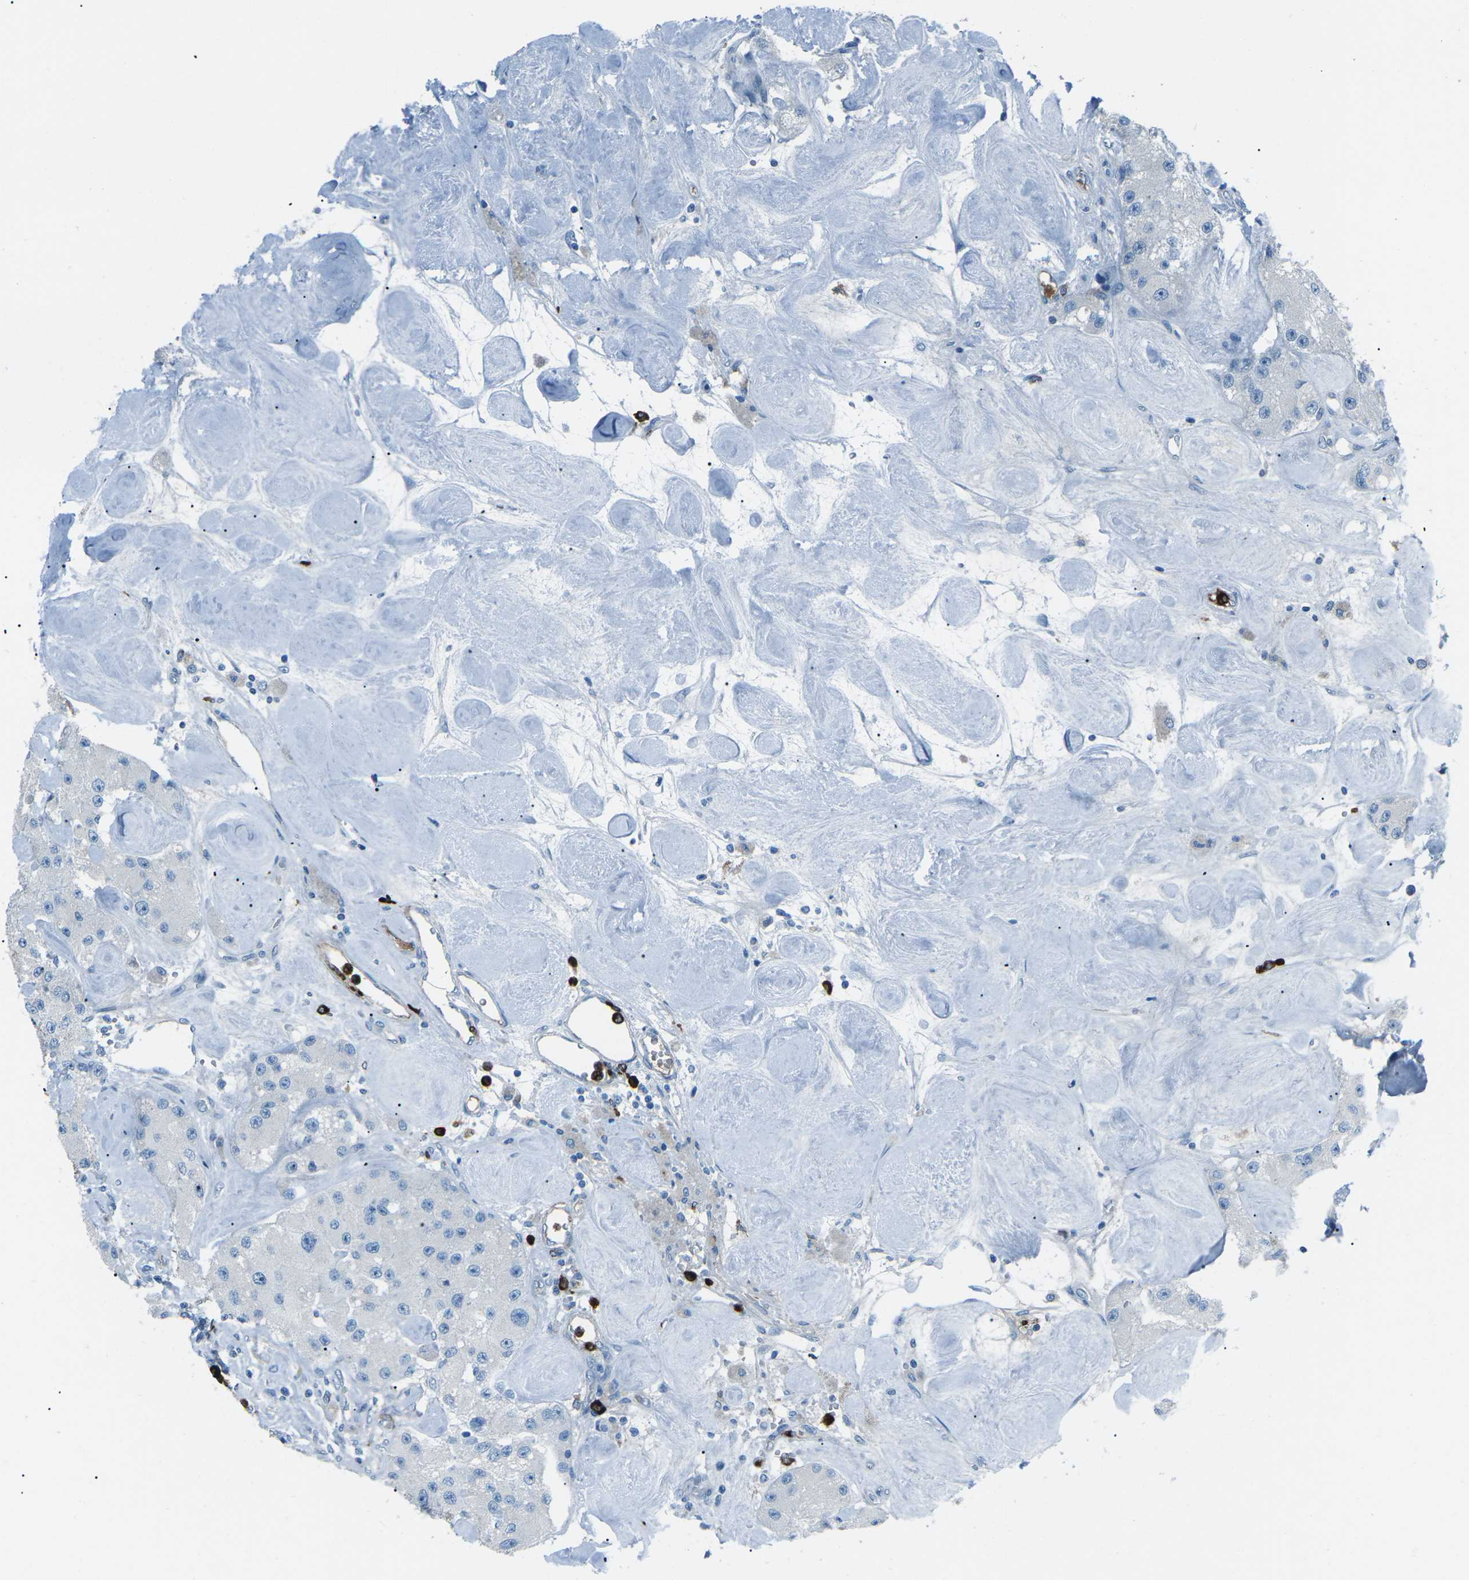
{"staining": {"intensity": "negative", "quantity": "none", "location": "none"}, "tissue": "carcinoid", "cell_type": "Tumor cells", "image_type": "cancer", "snomed": [{"axis": "morphology", "description": "Carcinoid, malignant, NOS"}, {"axis": "topography", "description": "Pancreas"}], "caption": "Image shows no significant protein staining in tumor cells of carcinoid.", "gene": "FCN1", "patient": {"sex": "male", "age": 41}}